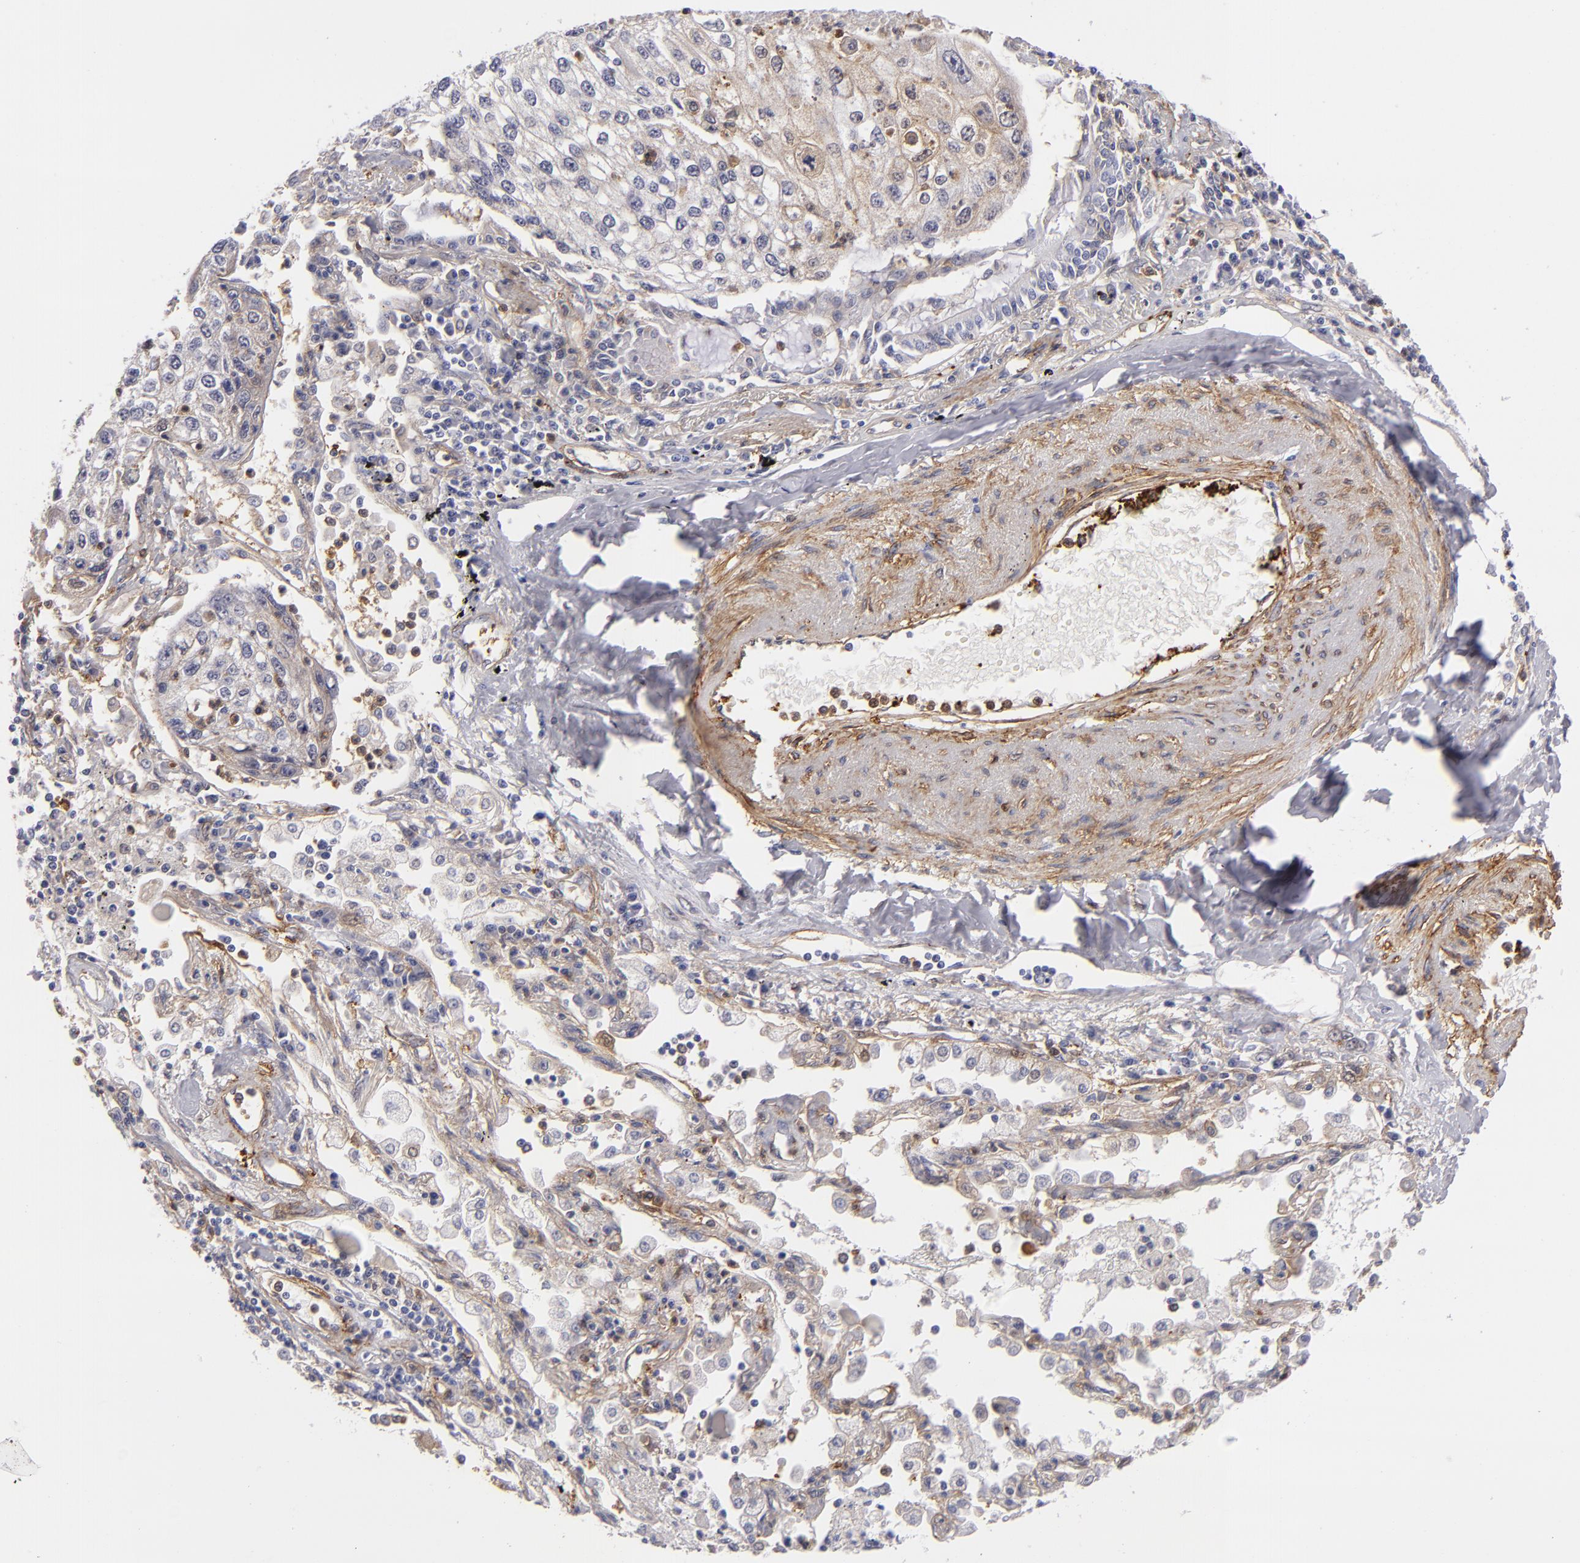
{"staining": {"intensity": "weak", "quantity": "25%-75%", "location": "cytoplasmic/membranous"}, "tissue": "lung cancer", "cell_type": "Tumor cells", "image_type": "cancer", "snomed": [{"axis": "morphology", "description": "Squamous cell carcinoma, NOS"}, {"axis": "topography", "description": "Lung"}], "caption": "Tumor cells exhibit low levels of weak cytoplasmic/membranous staining in approximately 25%-75% of cells in lung cancer. (Stains: DAB (3,3'-diaminobenzidine) in brown, nuclei in blue, Microscopy: brightfield microscopy at high magnification).", "gene": "VCL", "patient": {"sex": "male", "age": 75}}